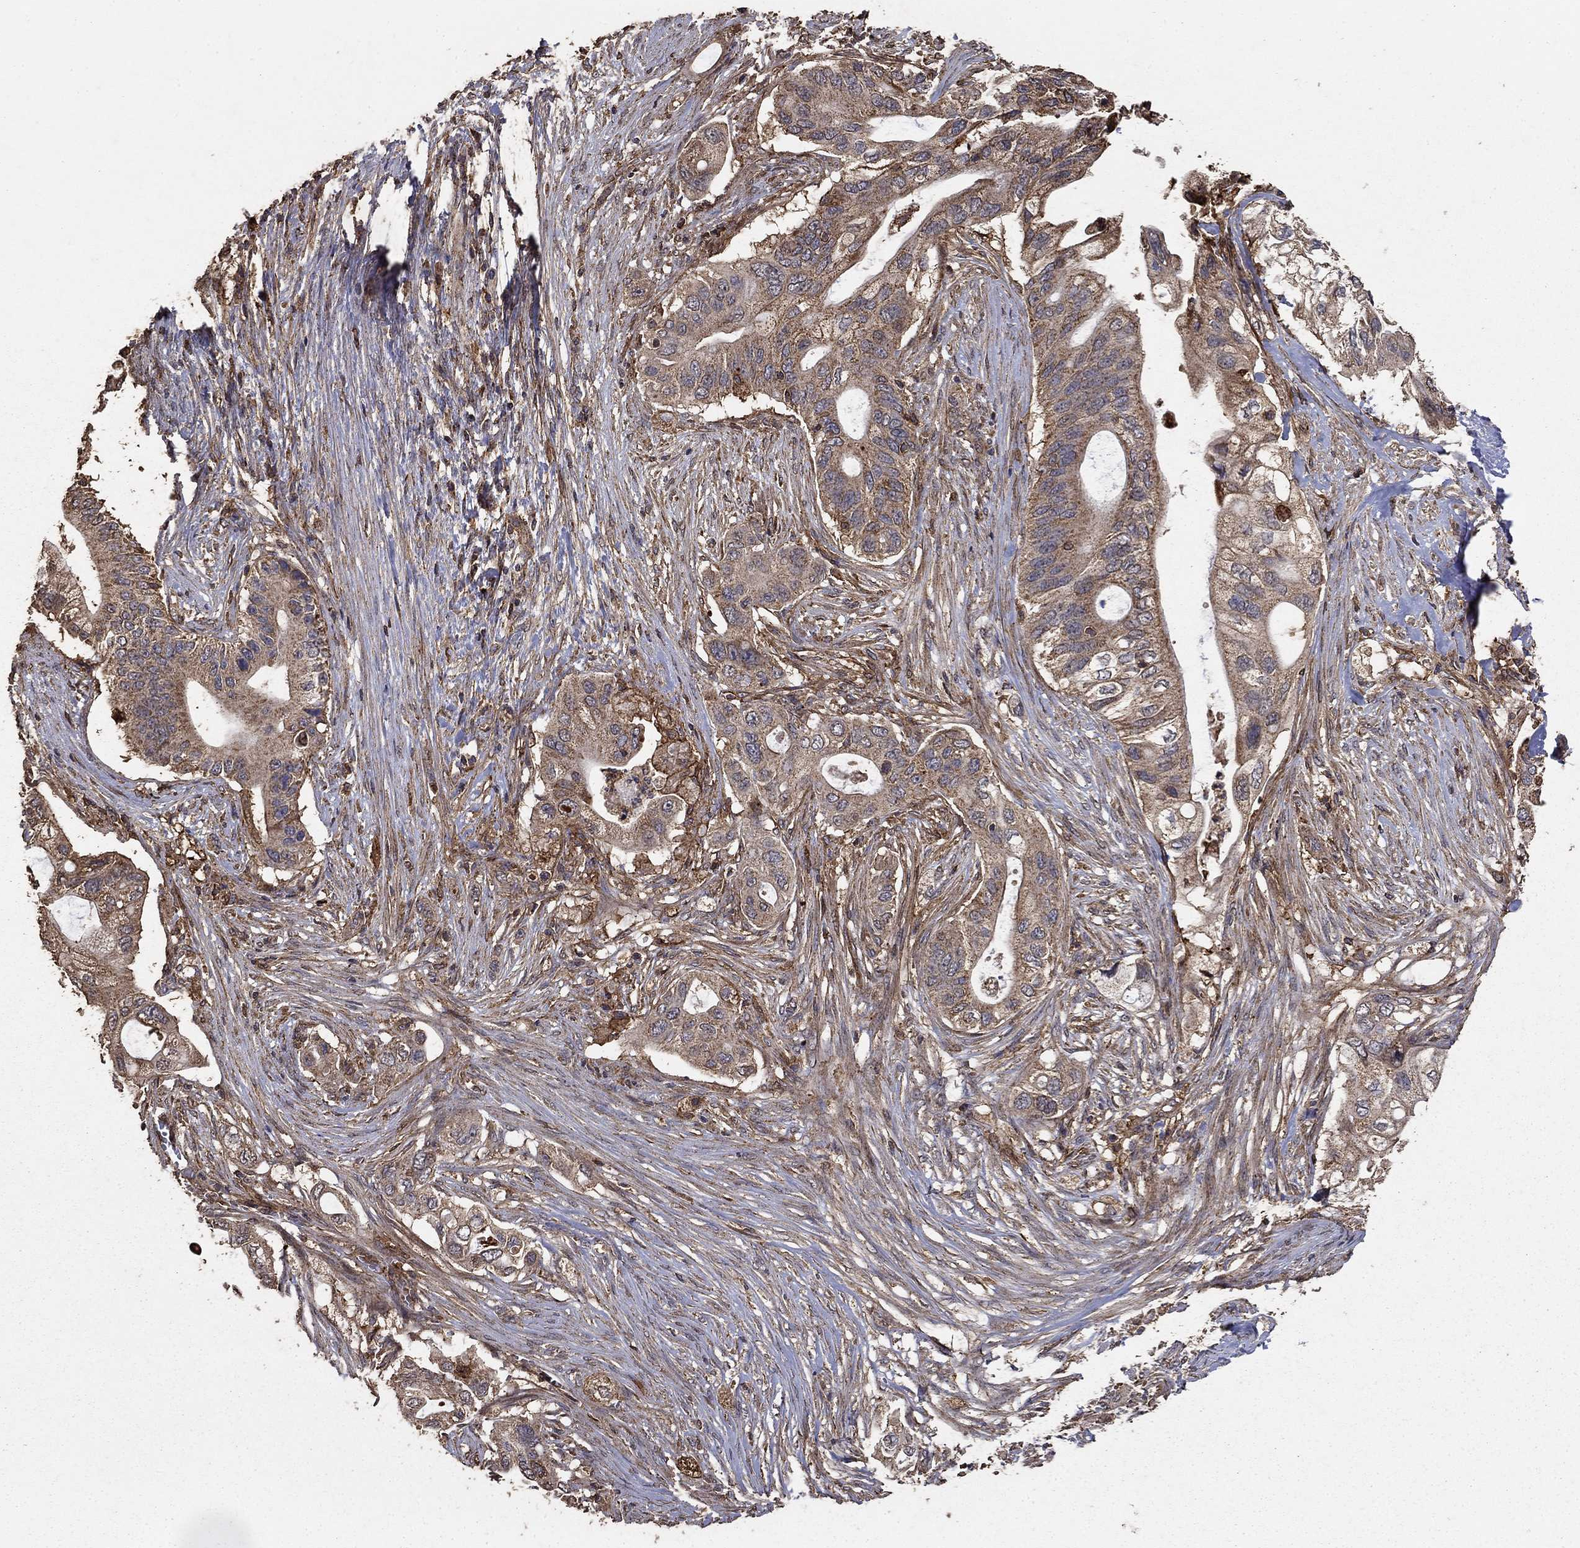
{"staining": {"intensity": "moderate", "quantity": "25%-75%", "location": "cytoplasmic/membranous"}, "tissue": "pancreatic cancer", "cell_type": "Tumor cells", "image_type": "cancer", "snomed": [{"axis": "morphology", "description": "Adenocarcinoma, NOS"}, {"axis": "topography", "description": "Pancreas"}], "caption": "This histopathology image displays immunohistochemistry staining of human pancreatic cancer (adenocarcinoma), with medium moderate cytoplasmic/membranous positivity in about 25%-75% of tumor cells.", "gene": "IFRD1", "patient": {"sex": "female", "age": 72}}